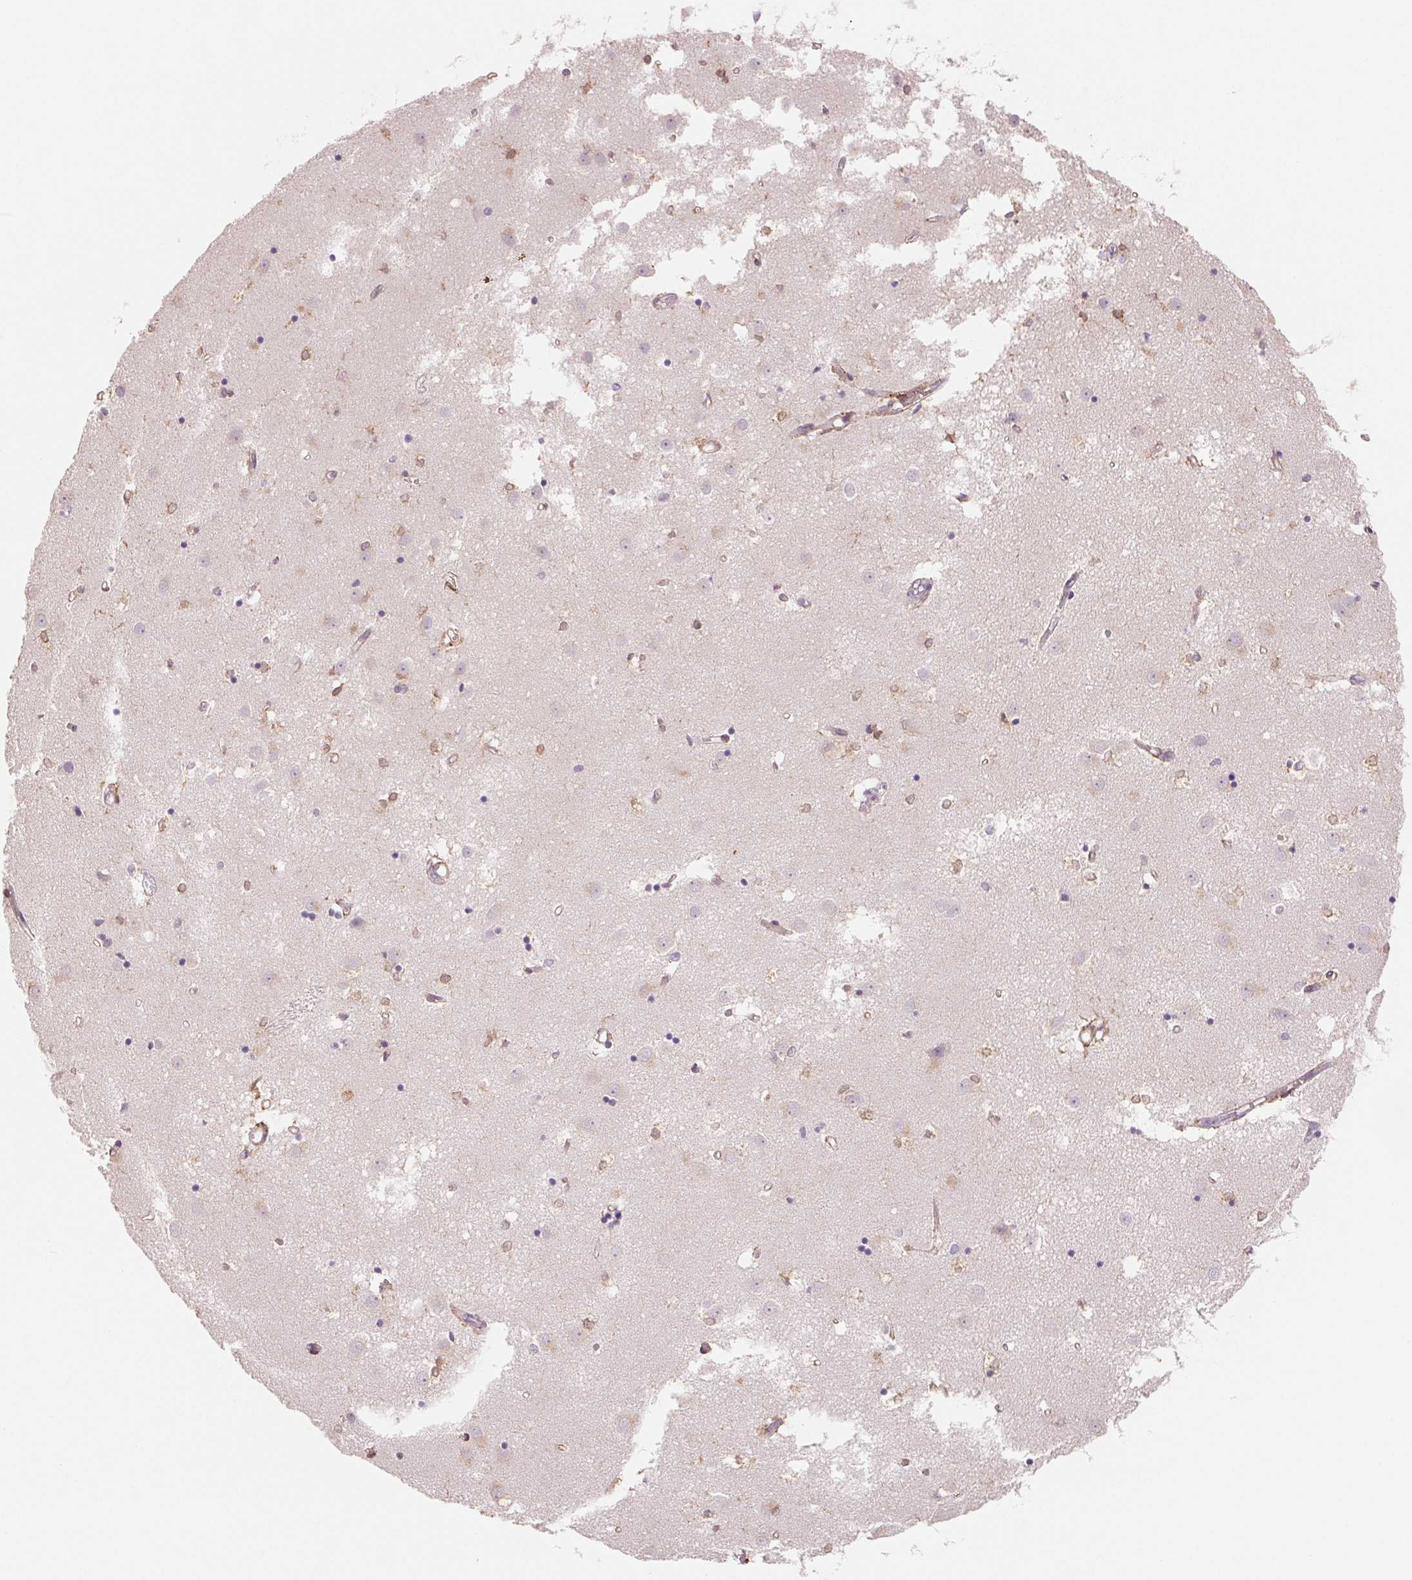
{"staining": {"intensity": "weak", "quantity": "<25%", "location": "cytoplasmic/membranous"}, "tissue": "caudate", "cell_type": "Glial cells", "image_type": "normal", "snomed": [{"axis": "morphology", "description": "Normal tissue, NOS"}, {"axis": "topography", "description": "Lateral ventricle wall"}], "caption": "High magnification brightfield microscopy of unremarkable caudate stained with DAB (brown) and counterstained with hematoxylin (blue): glial cells show no significant positivity. (Stains: DAB immunohistochemistry (IHC) with hematoxylin counter stain, Microscopy: brightfield microscopy at high magnification).", "gene": "FKBP10", "patient": {"sex": "male", "age": 54}}